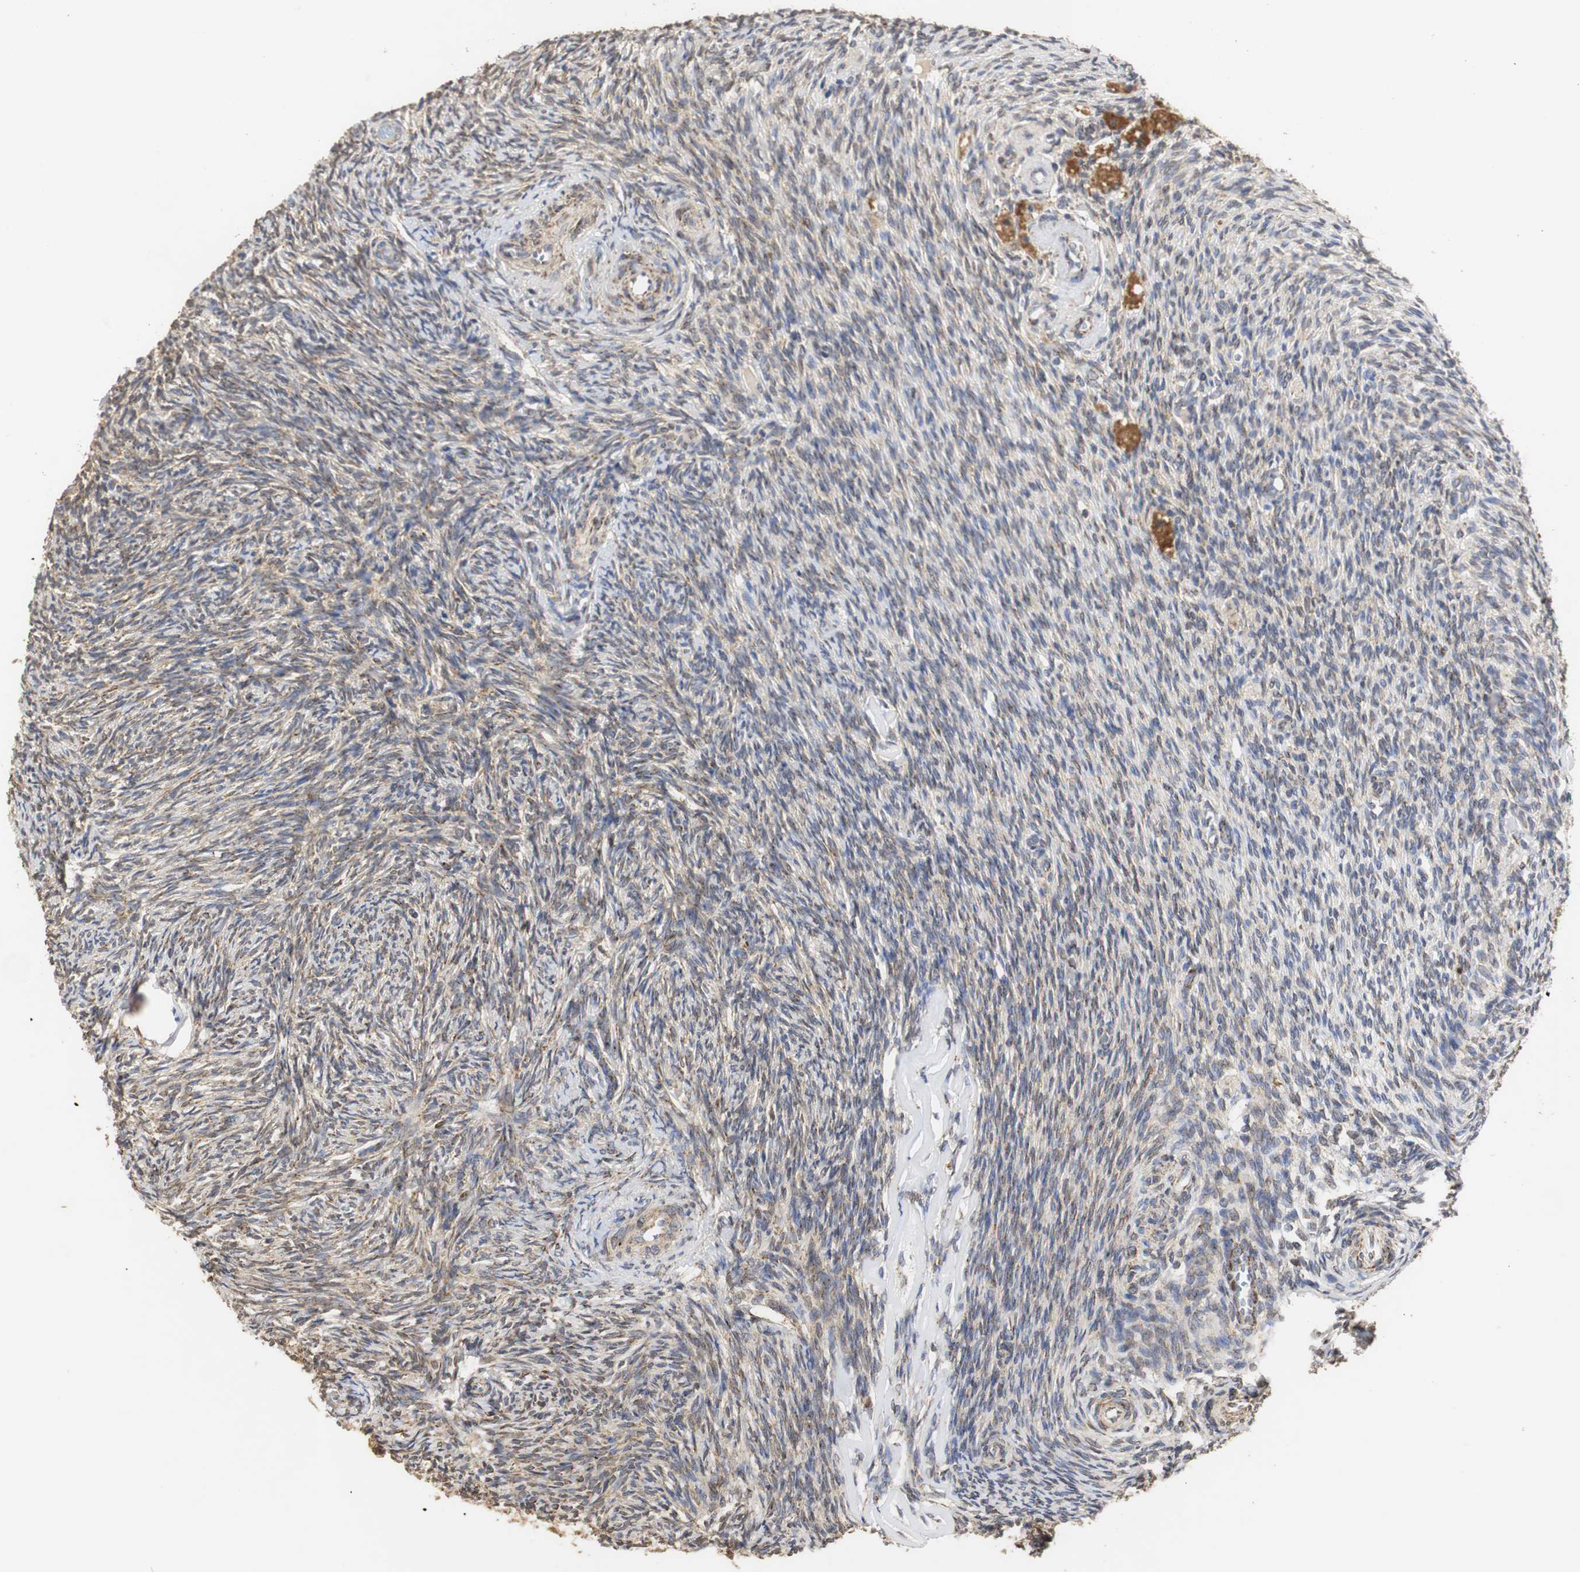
{"staining": {"intensity": "moderate", "quantity": "25%-75%", "location": "cytoplasmic/membranous"}, "tissue": "ovary", "cell_type": "Ovarian stroma cells", "image_type": "normal", "snomed": [{"axis": "morphology", "description": "Normal tissue, NOS"}, {"axis": "topography", "description": "Ovary"}], "caption": "IHC (DAB (3,3'-diaminobenzidine)) staining of normal ovary reveals moderate cytoplasmic/membranous protein expression in about 25%-75% of ovarian stroma cells.", "gene": "HSD17B10", "patient": {"sex": "female", "age": 60}}